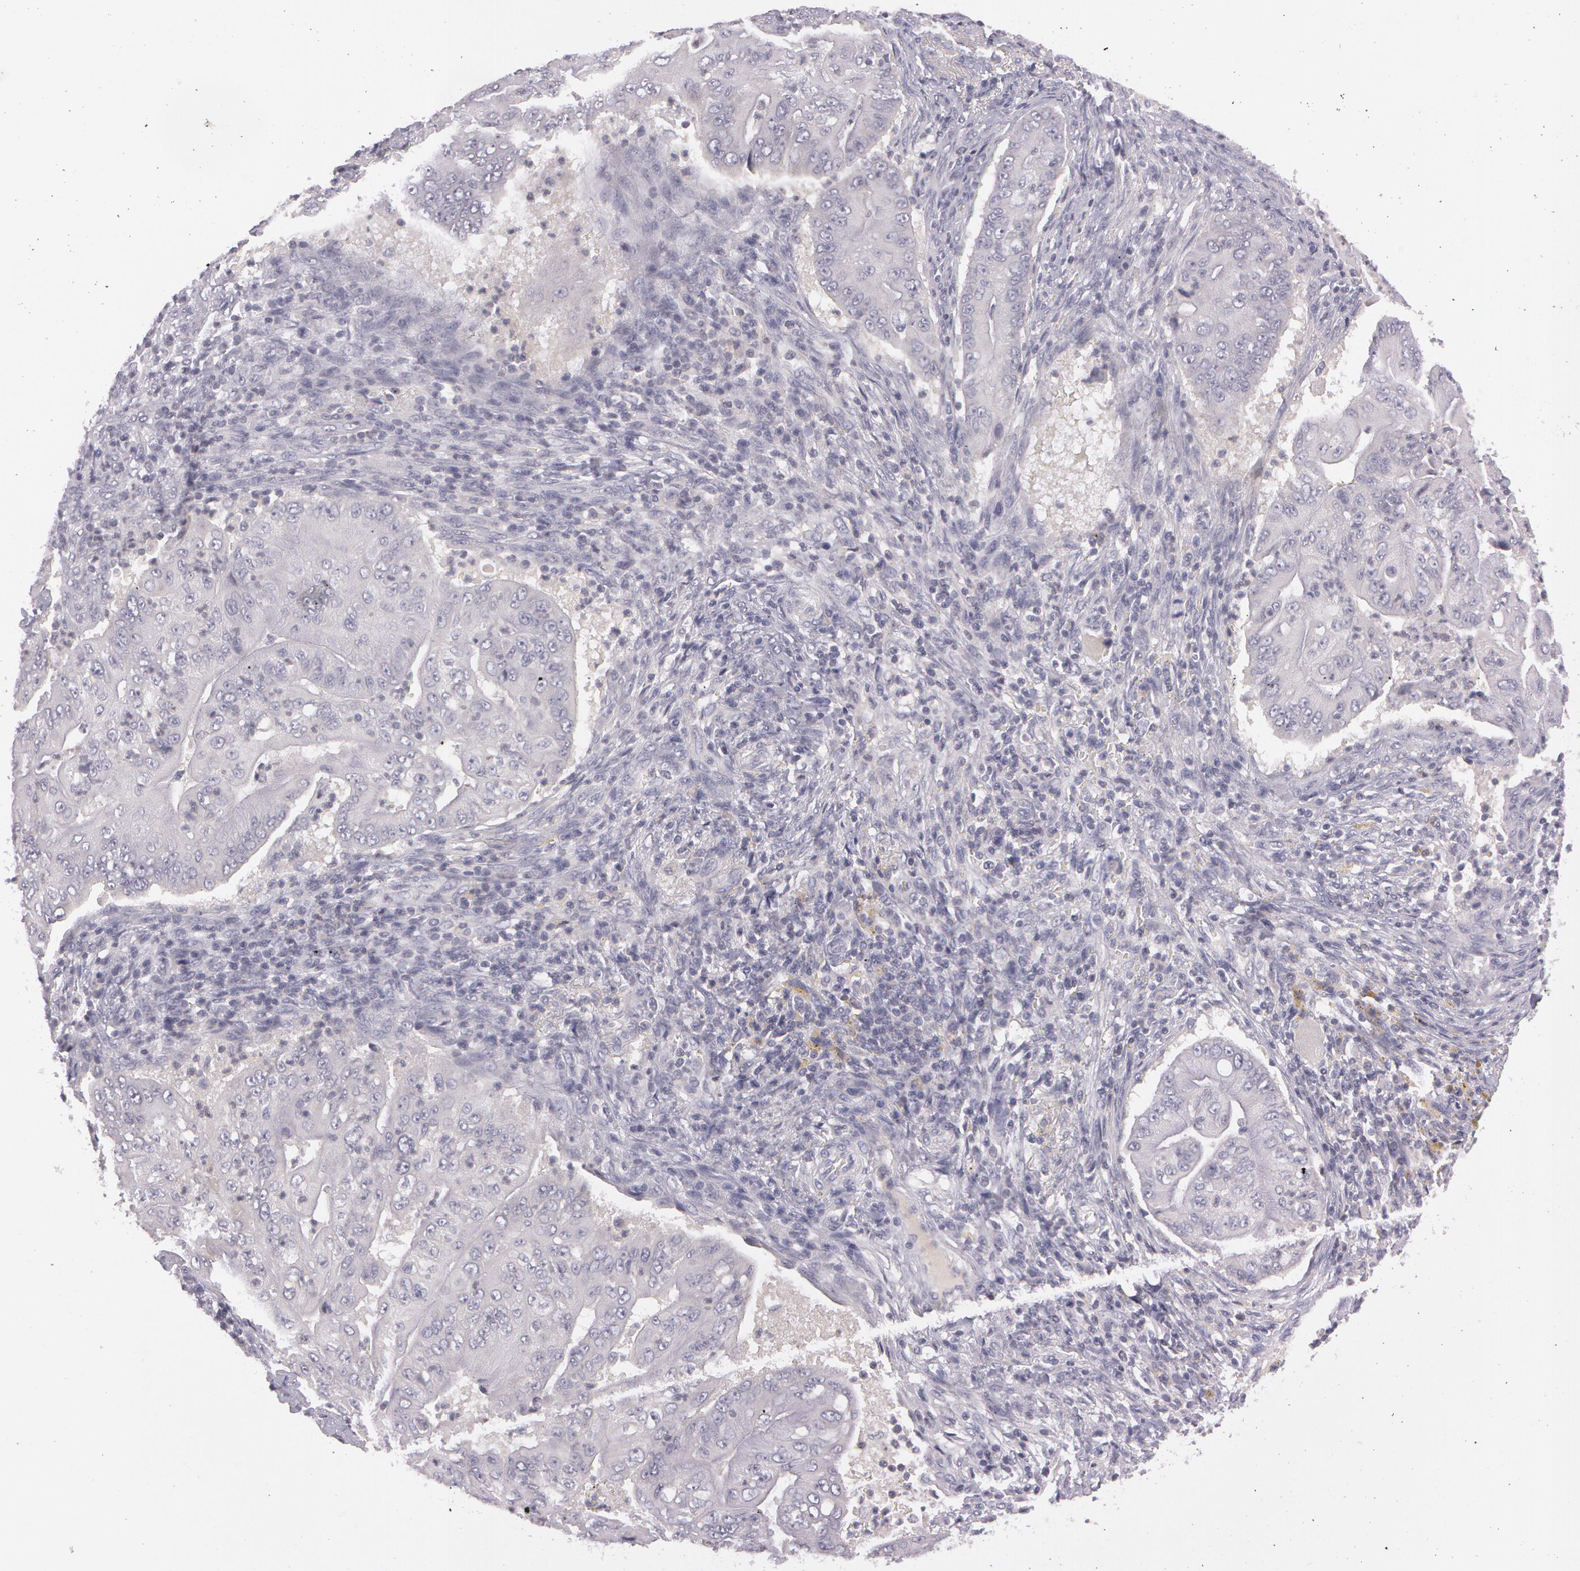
{"staining": {"intensity": "negative", "quantity": "none", "location": "none"}, "tissue": "pancreatic cancer", "cell_type": "Tumor cells", "image_type": "cancer", "snomed": [{"axis": "morphology", "description": "Adenocarcinoma, NOS"}, {"axis": "topography", "description": "Pancreas"}], "caption": "This is an IHC histopathology image of human pancreatic cancer (adenocarcinoma). There is no positivity in tumor cells.", "gene": "MXRA5", "patient": {"sex": "male", "age": 62}}